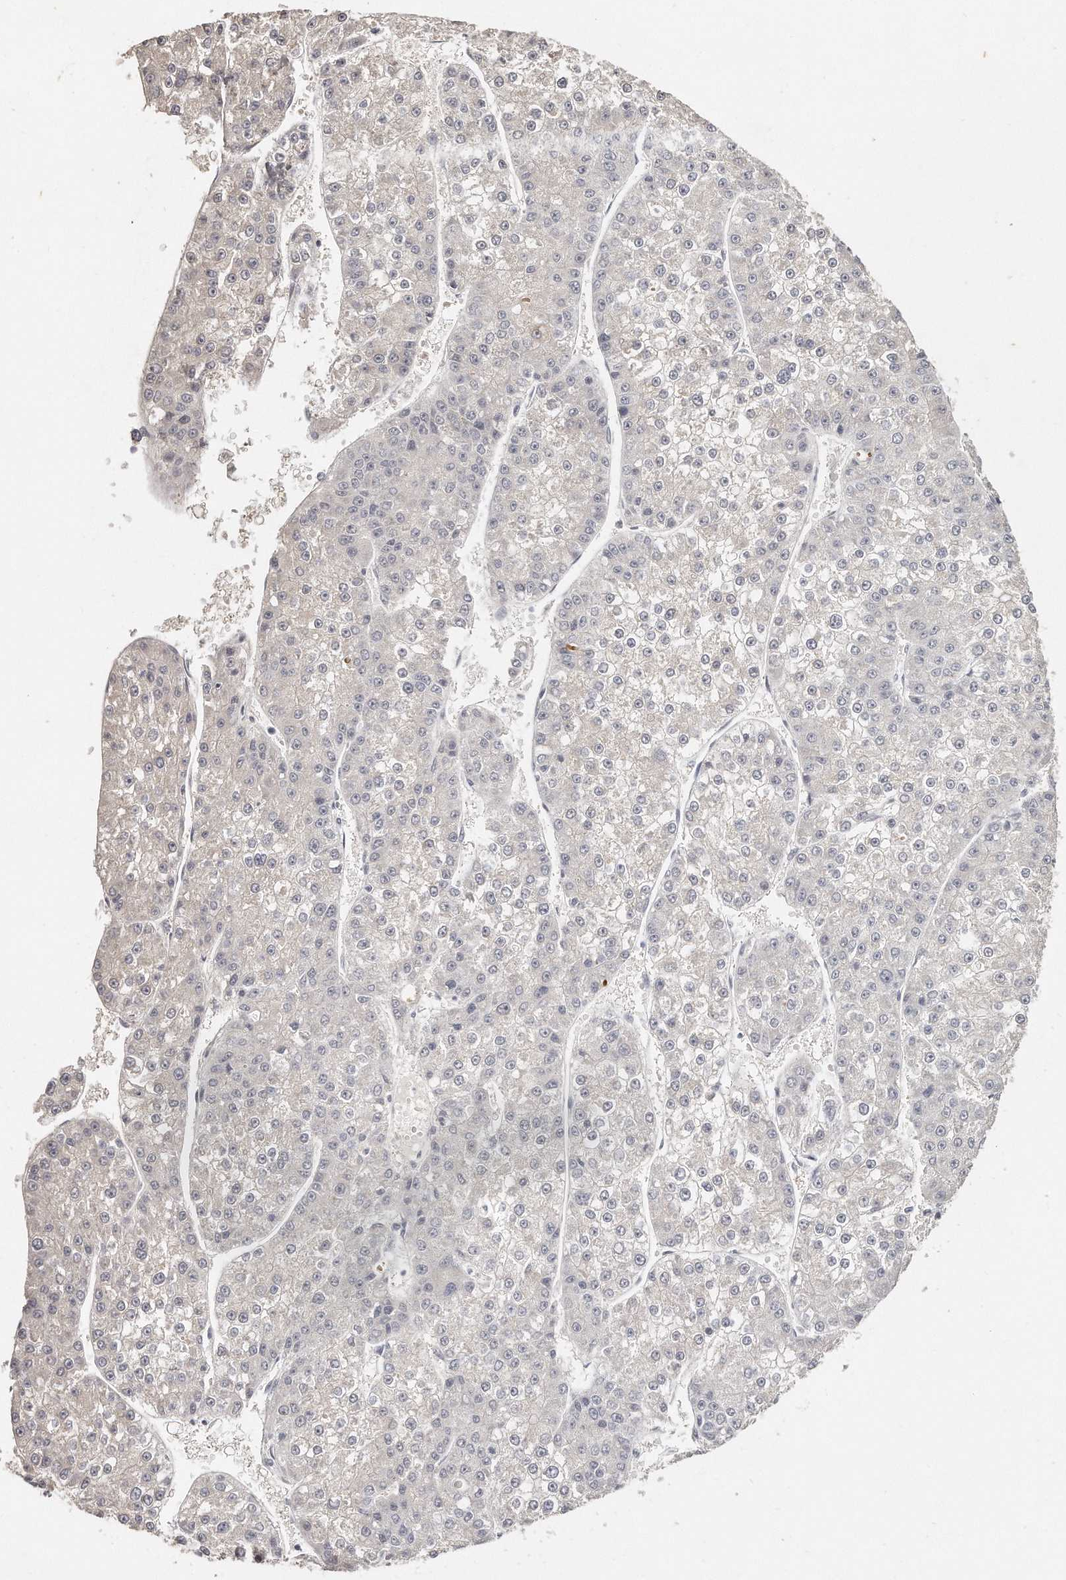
{"staining": {"intensity": "negative", "quantity": "none", "location": "none"}, "tissue": "liver cancer", "cell_type": "Tumor cells", "image_type": "cancer", "snomed": [{"axis": "morphology", "description": "Carcinoma, Hepatocellular, NOS"}, {"axis": "topography", "description": "Liver"}], "caption": "High magnification brightfield microscopy of hepatocellular carcinoma (liver) stained with DAB (3,3'-diaminobenzidine) (brown) and counterstained with hematoxylin (blue): tumor cells show no significant expression.", "gene": "ZYG11A", "patient": {"sex": "female", "age": 73}}